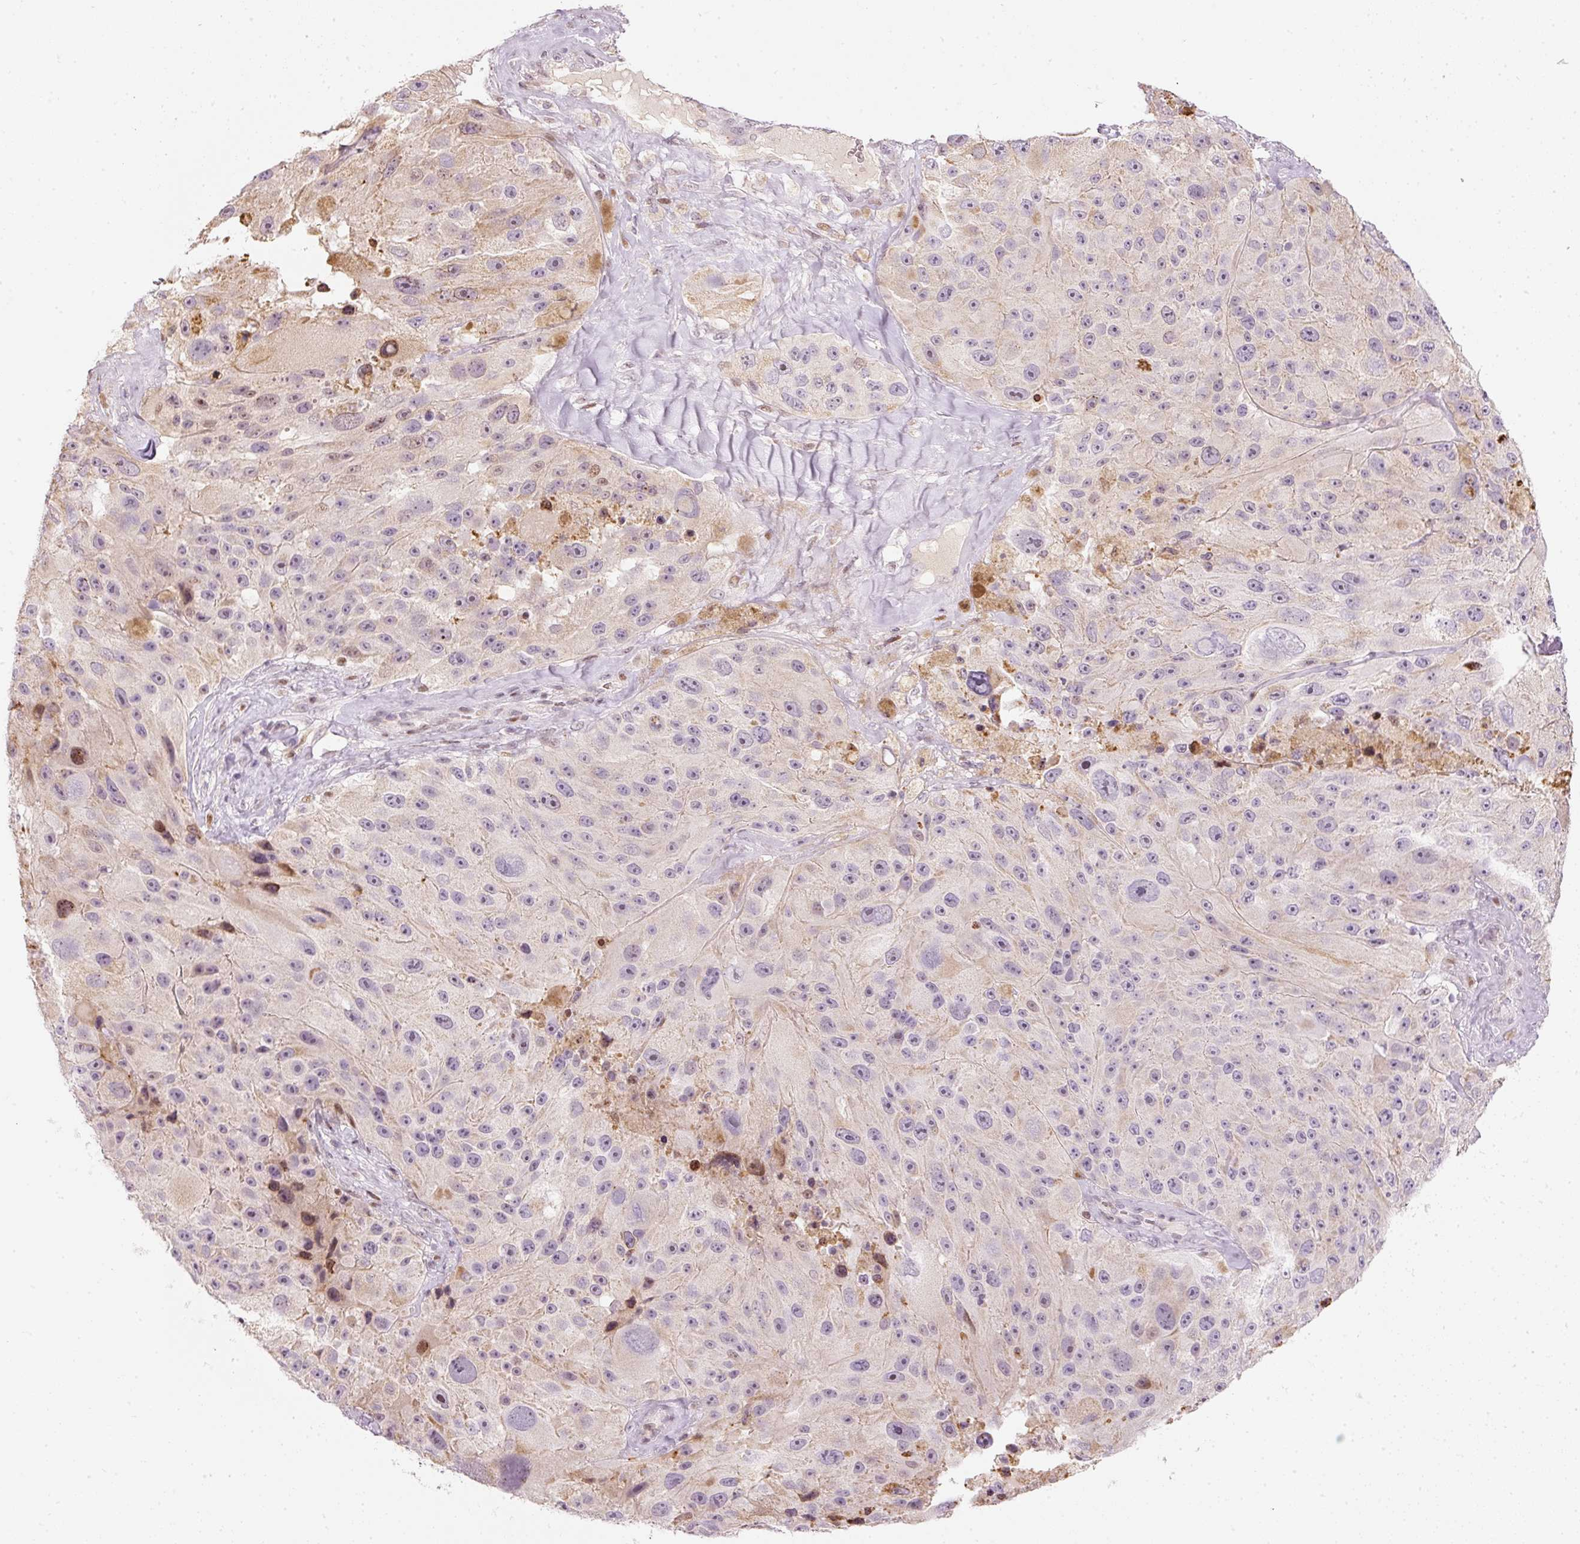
{"staining": {"intensity": "negative", "quantity": "none", "location": "none"}, "tissue": "melanoma", "cell_type": "Tumor cells", "image_type": "cancer", "snomed": [{"axis": "morphology", "description": "Malignant melanoma, Metastatic site"}, {"axis": "topography", "description": "Lymph node"}], "caption": "High magnification brightfield microscopy of melanoma stained with DAB (brown) and counterstained with hematoxylin (blue): tumor cells show no significant staining.", "gene": "RNF39", "patient": {"sex": "male", "age": 62}}